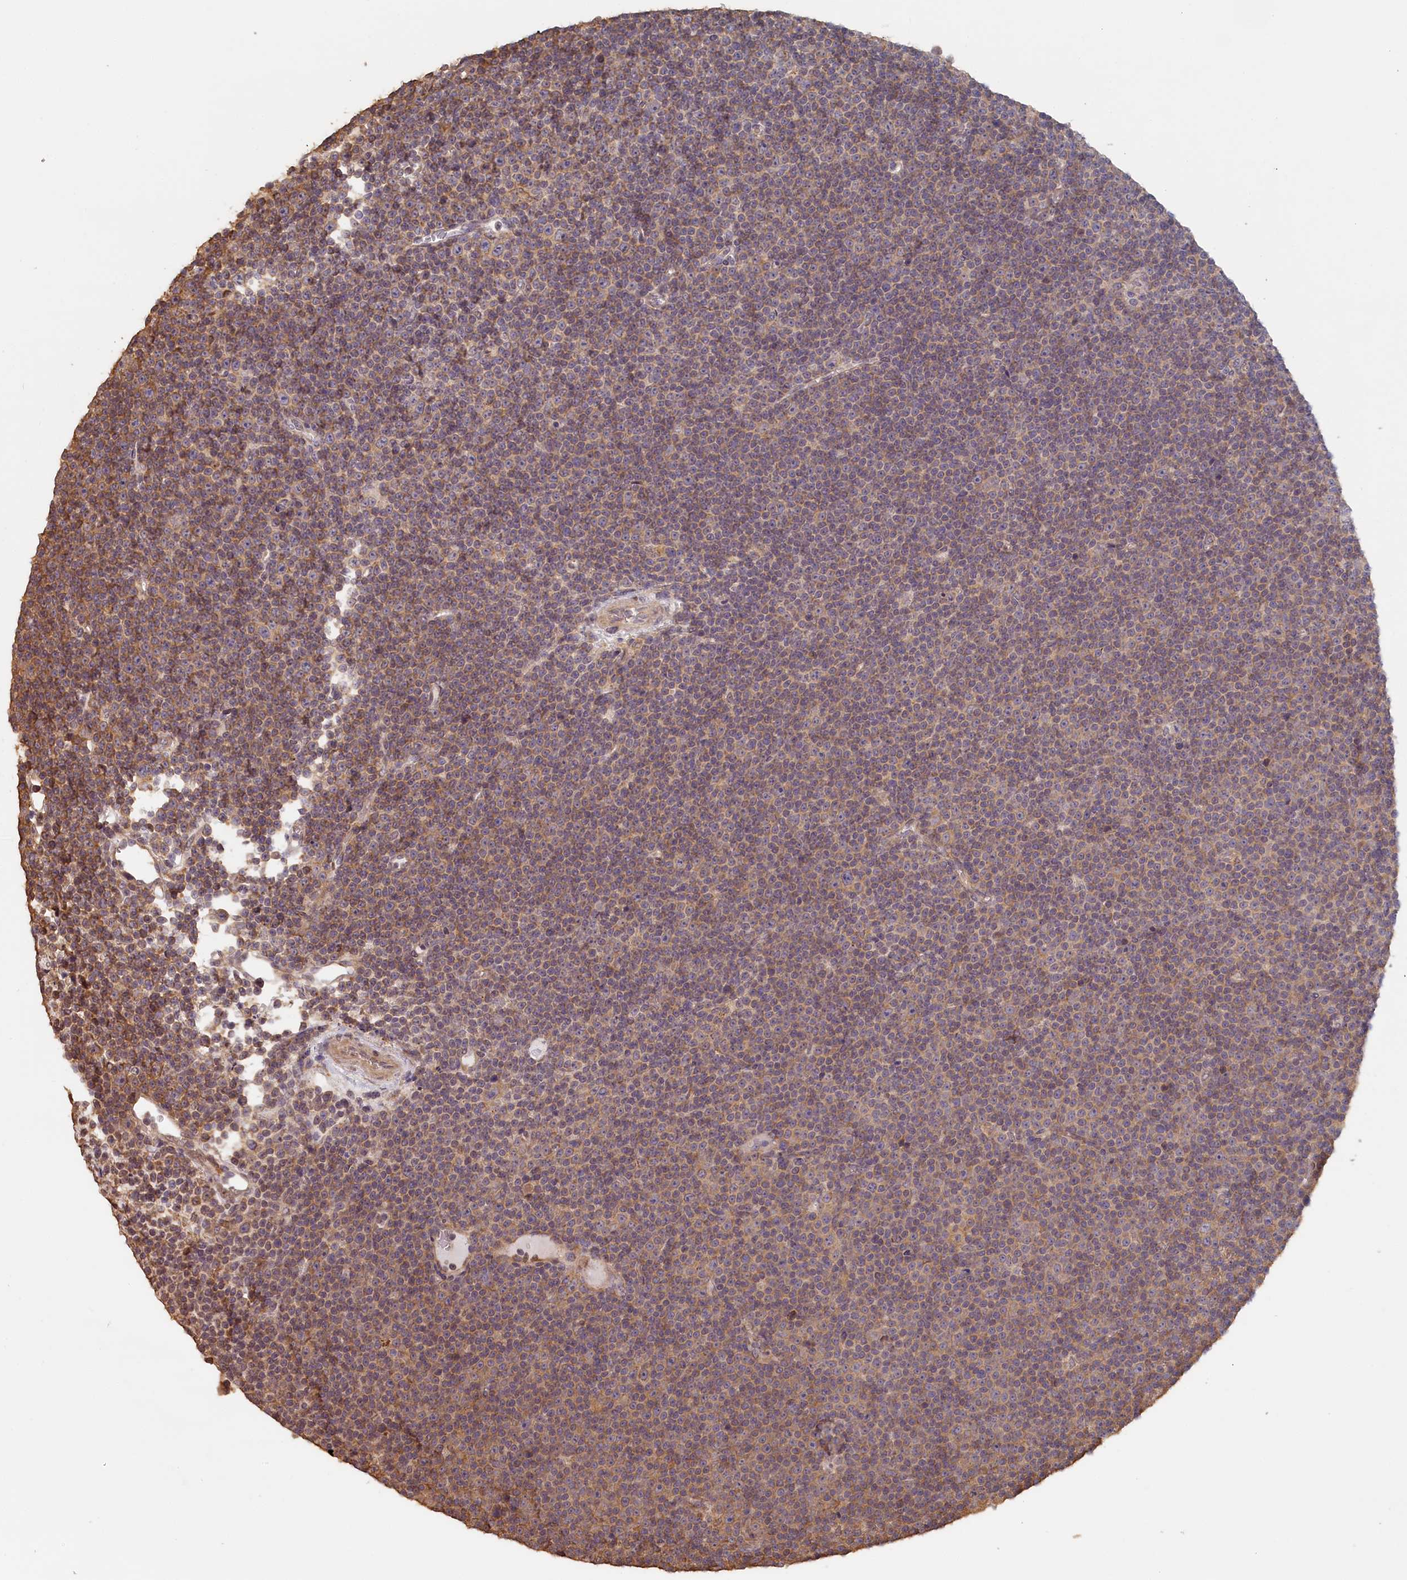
{"staining": {"intensity": "weak", "quantity": "25%-75%", "location": "cytoplasmic/membranous"}, "tissue": "lymphoma", "cell_type": "Tumor cells", "image_type": "cancer", "snomed": [{"axis": "morphology", "description": "Malignant lymphoma, non-Hodgkin's type, Low grade"}, {"axis": "topography", "description": "Lymph node"}], "caption": "Brown immunohistochemical staining in malignant lymphoma, non-Hodgkin's type (low-grade) demonstrates weak cytoplasmic/membranous staining in about 25%-75% of tumor cells.", "gene": "STX16", "patient": {"sex": "female", "age": 67}}